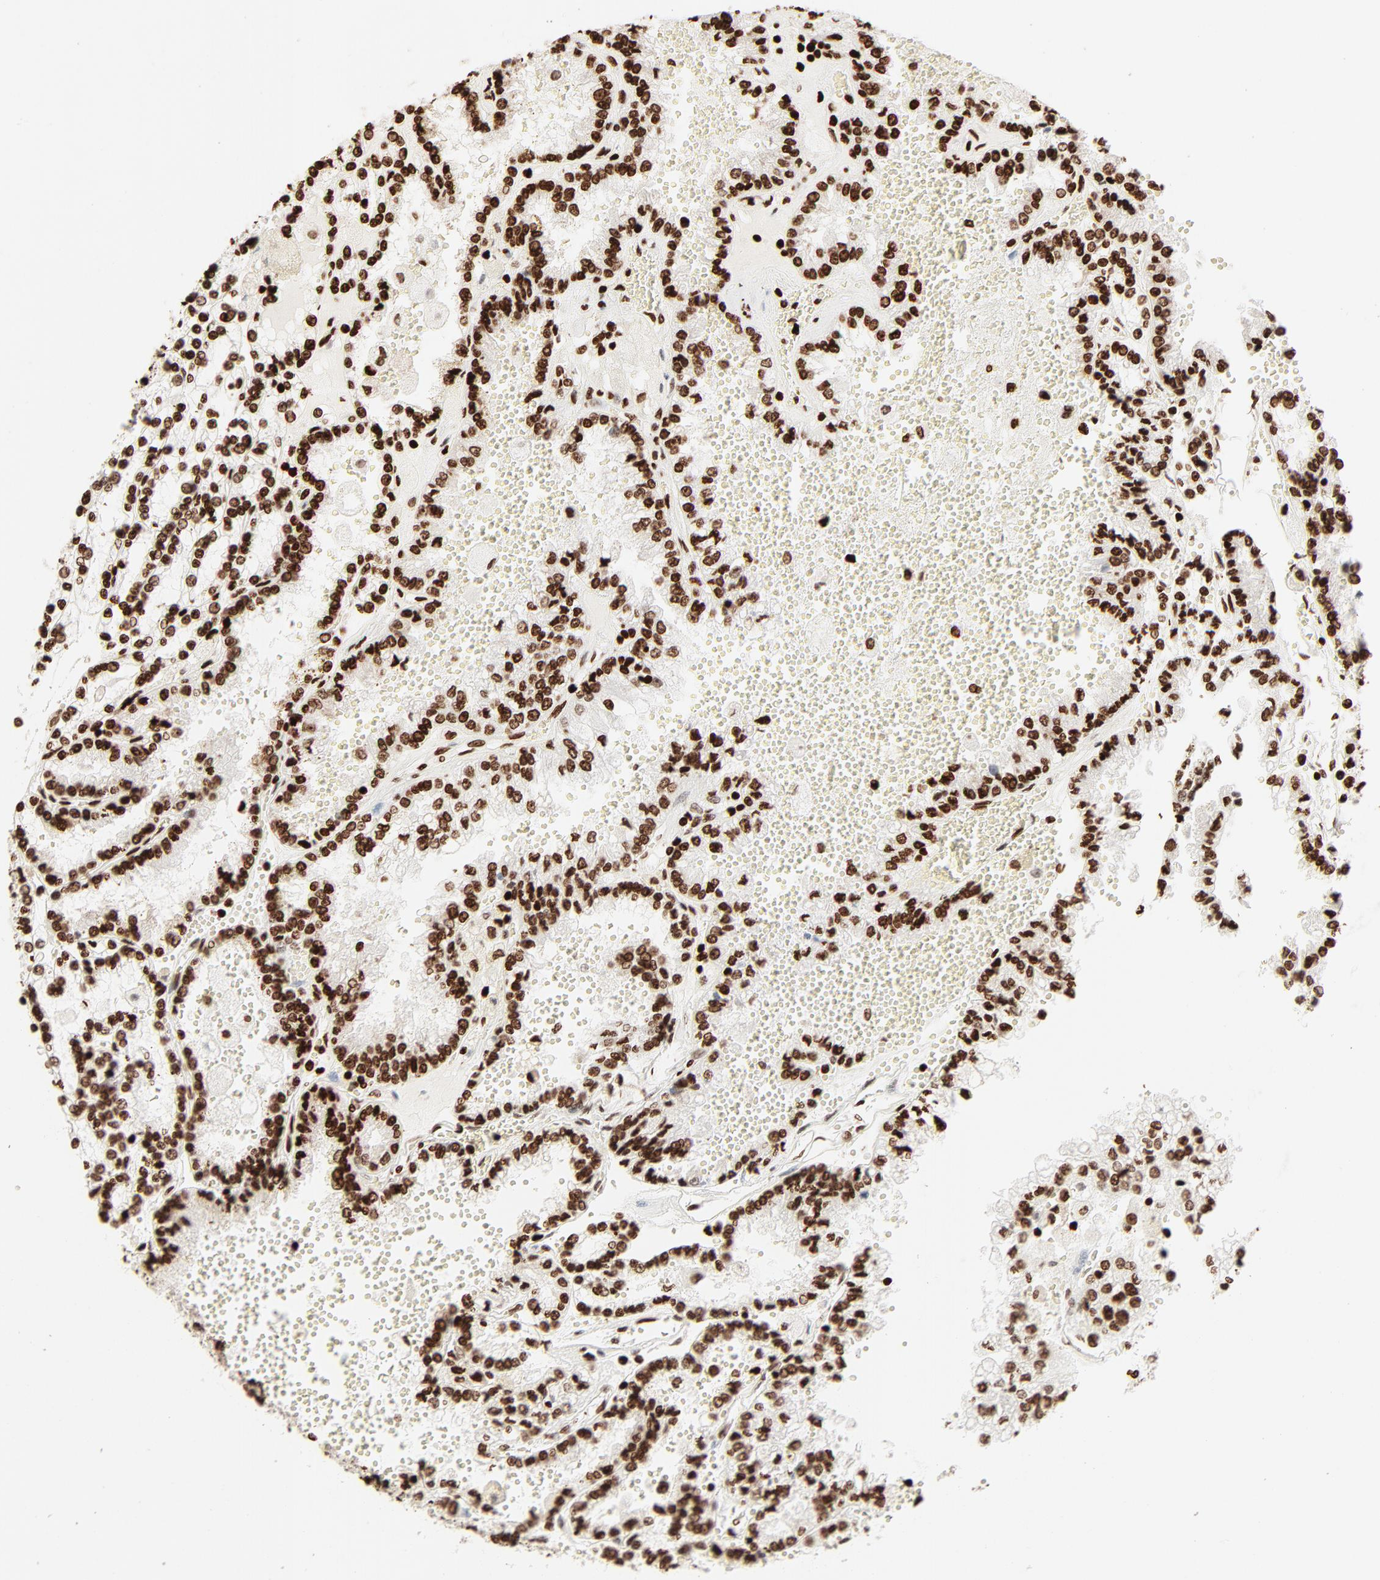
{"staining": {"intensity": "strong", "quantity": ">75%", "location": "nuclear"}, "tissue": "renal cancer", "cell_type": "Tumor cells", "image_type": "cancer", "snomed": [{"axis": "morphology", "description": "Adenocarcinoma, NOS"}, {"axis": "topography", "description": "Kidney"}], "caption": "The histopathology image demonstrates immunohistochemical staining of renal adenocarcinoma. There is strong nuclear staining is seen in approximately >75% of tumor cells.", "gene": "HMGB2", "patient": {"sex": "female", "age": 56}}